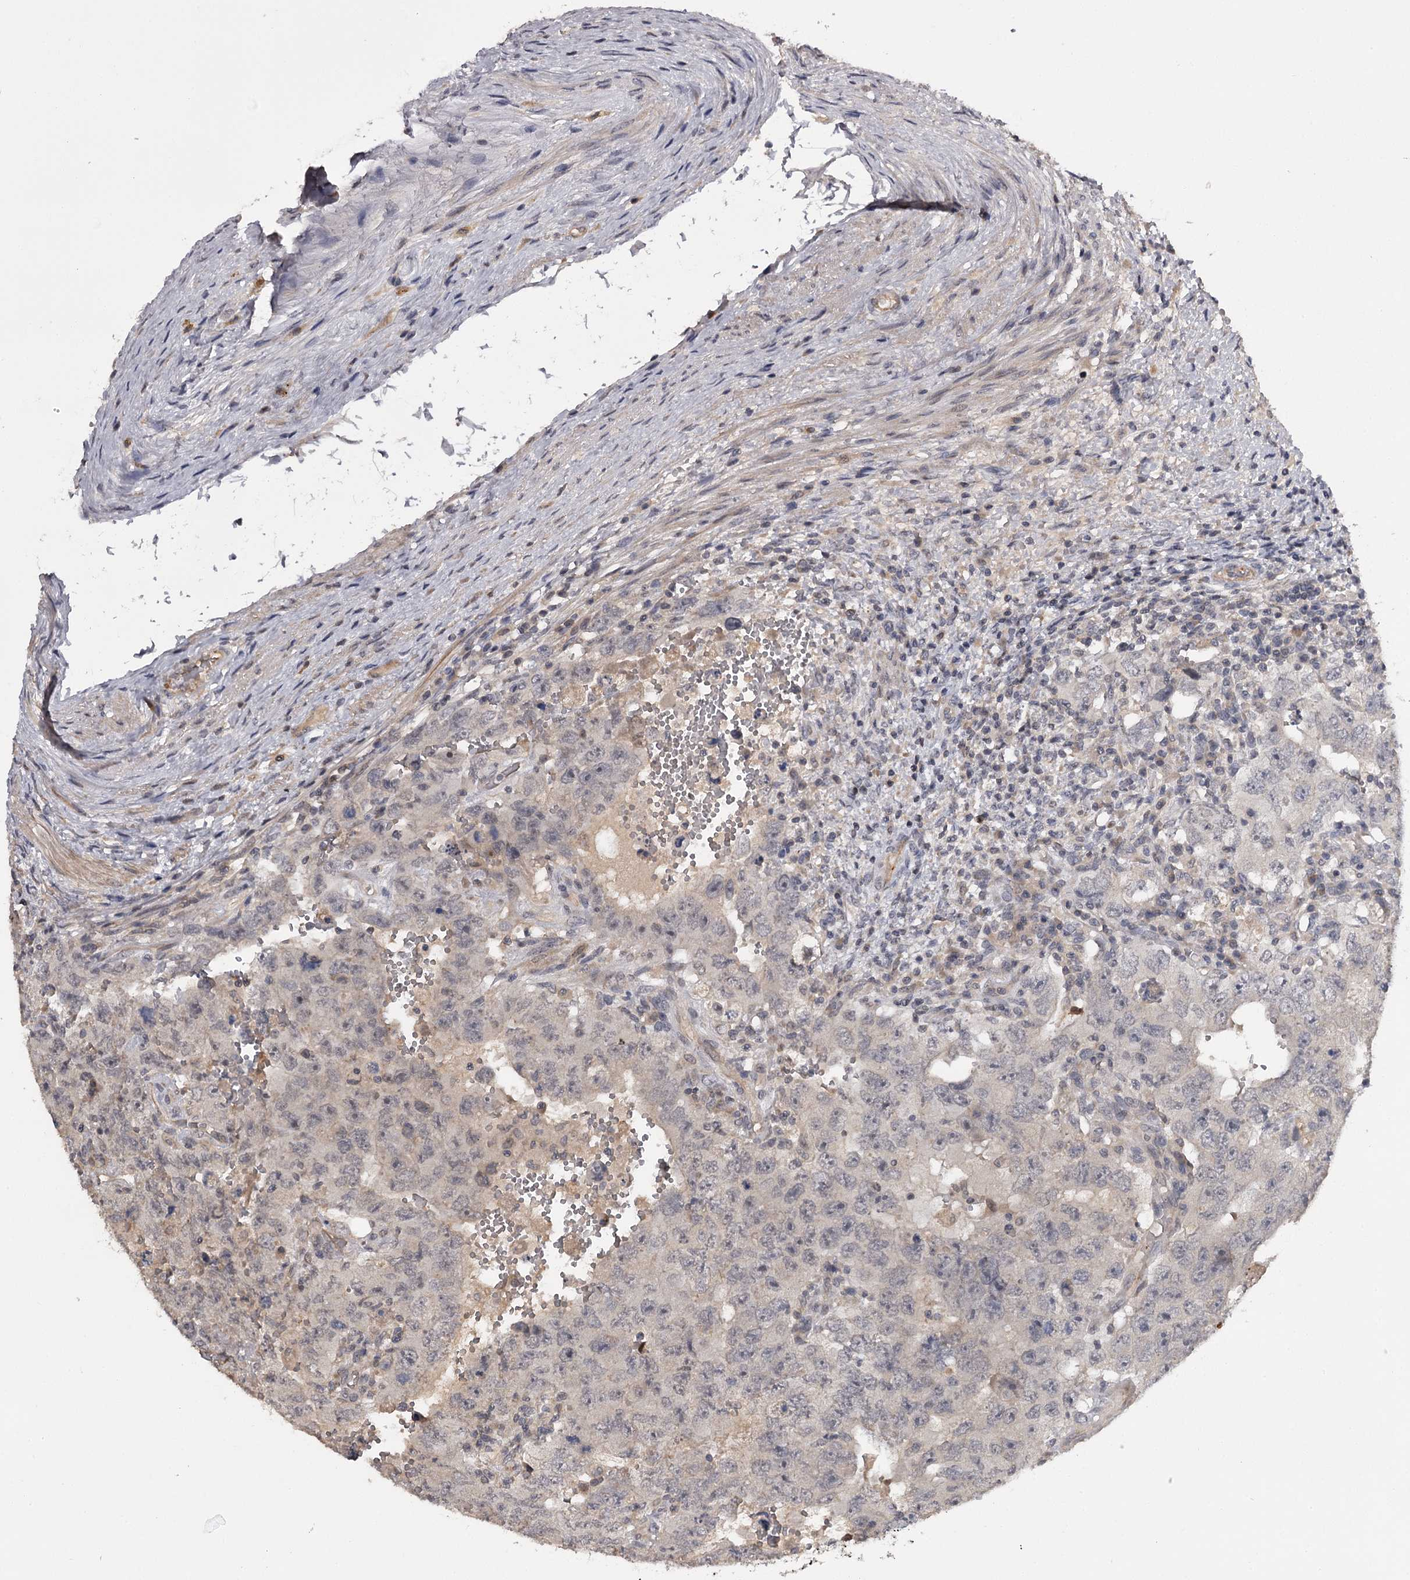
{"staining": {"intensity": "negative", "quantity": "none", "location": "none"}, "tissue": "testis cancer", "cell_type": "Tumor cells", "image_type": "cancer", "snomed": [{"axis": "morphology", "description": "Carcinoma, Embryonal, NOS"}, {"axis": "topography", "description": "Testis"}], "caption": "Image shows no significant protein expression in tumor cells of testis cancer.", "gene": "CWF19L2", "patient": {"sex": "male", "age": 26}}